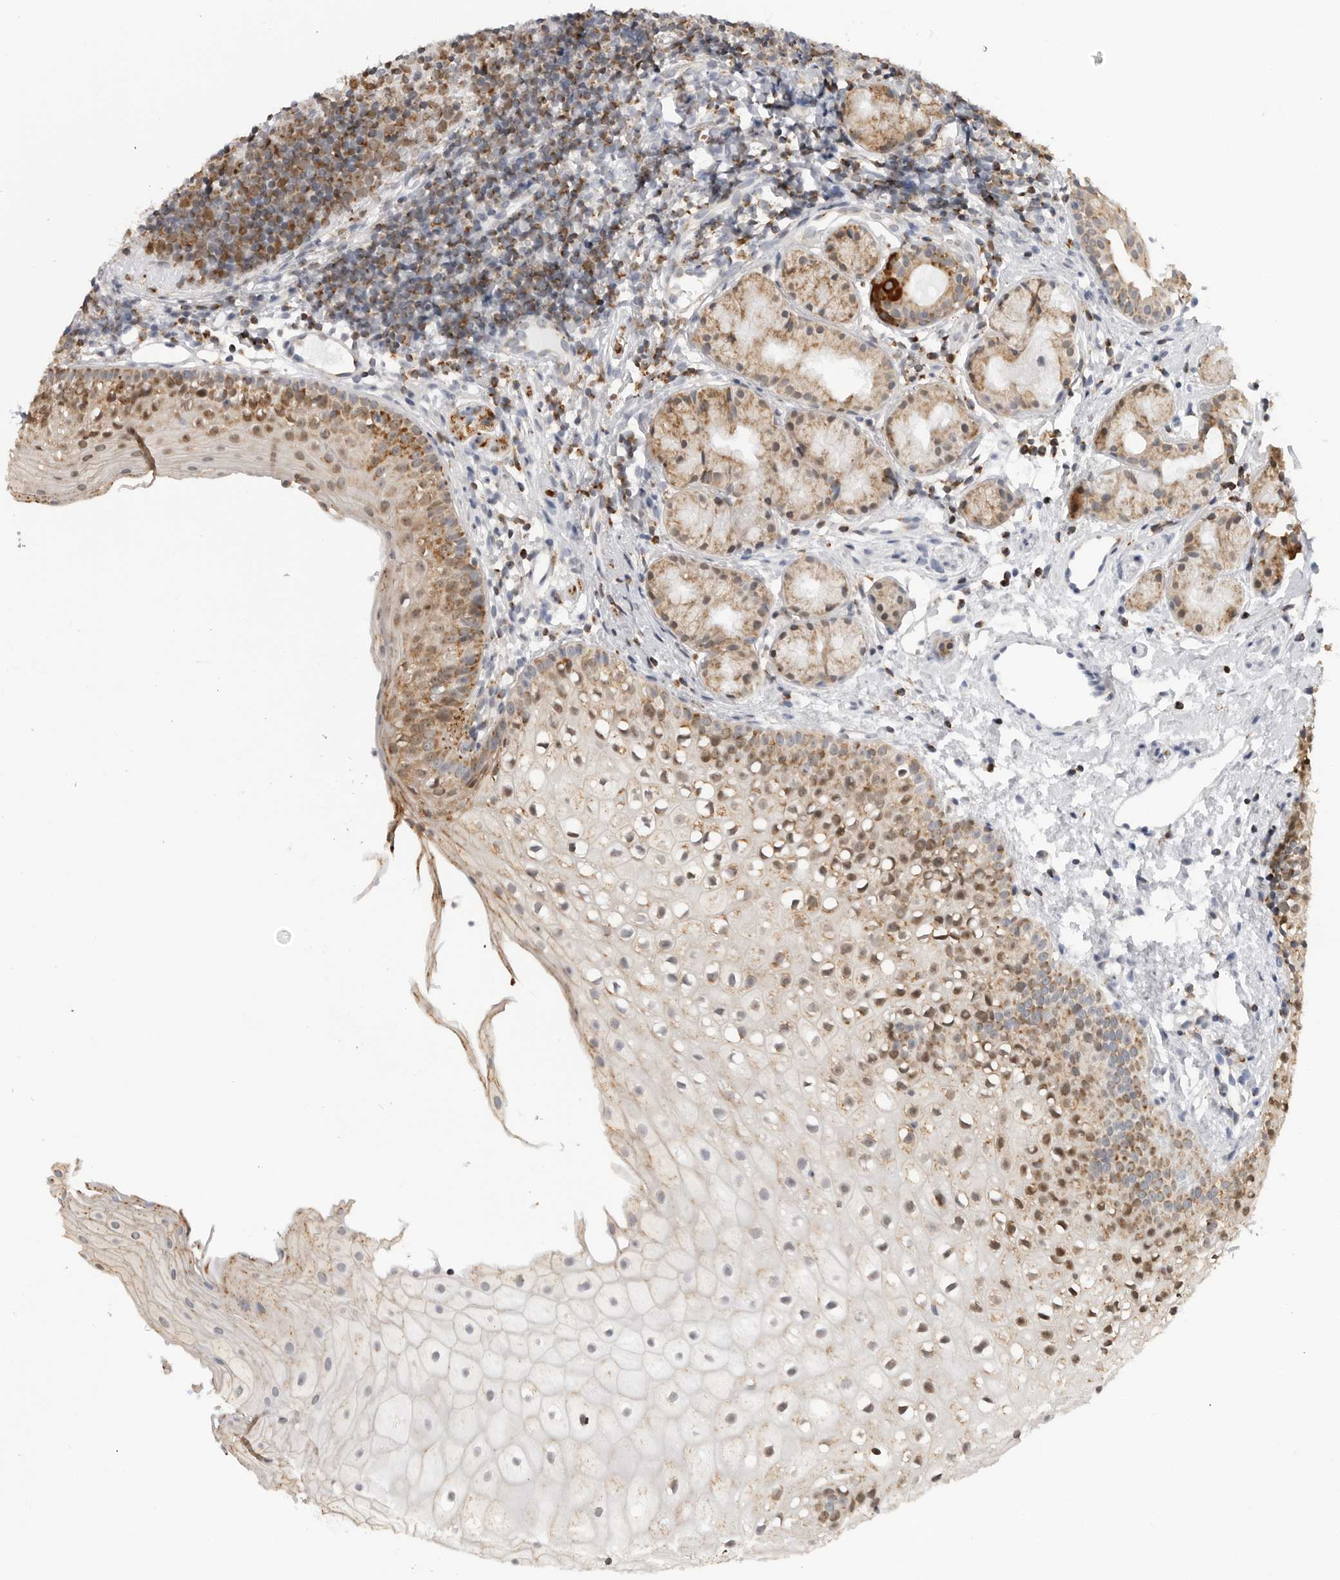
{"staining": {"intensity": "moderate", "quantity": "25%-75%", "location": "cytoplasmic/membranous"}, "tissue": "oral mucosa", "cell_type": "Squamous epithelial cells", "image_type": "normal", "snomed": [{"axis": "morphology", "description": "Normal tissue, NOS"}, {"axis": "topography", "description": "Oral tissue"}], "caption": "High-magnification brightfield microscopy of benign oral mucosa stained with DAB (brown) and counterstained with hematoxylin (blue). squamous epithelial cells exhibit moderate cytoplasmic/membranous staining is identified in approximately25%-75% of cells.", "gene": "COX5A", "patient": {"sex": "male", "age": 28}}